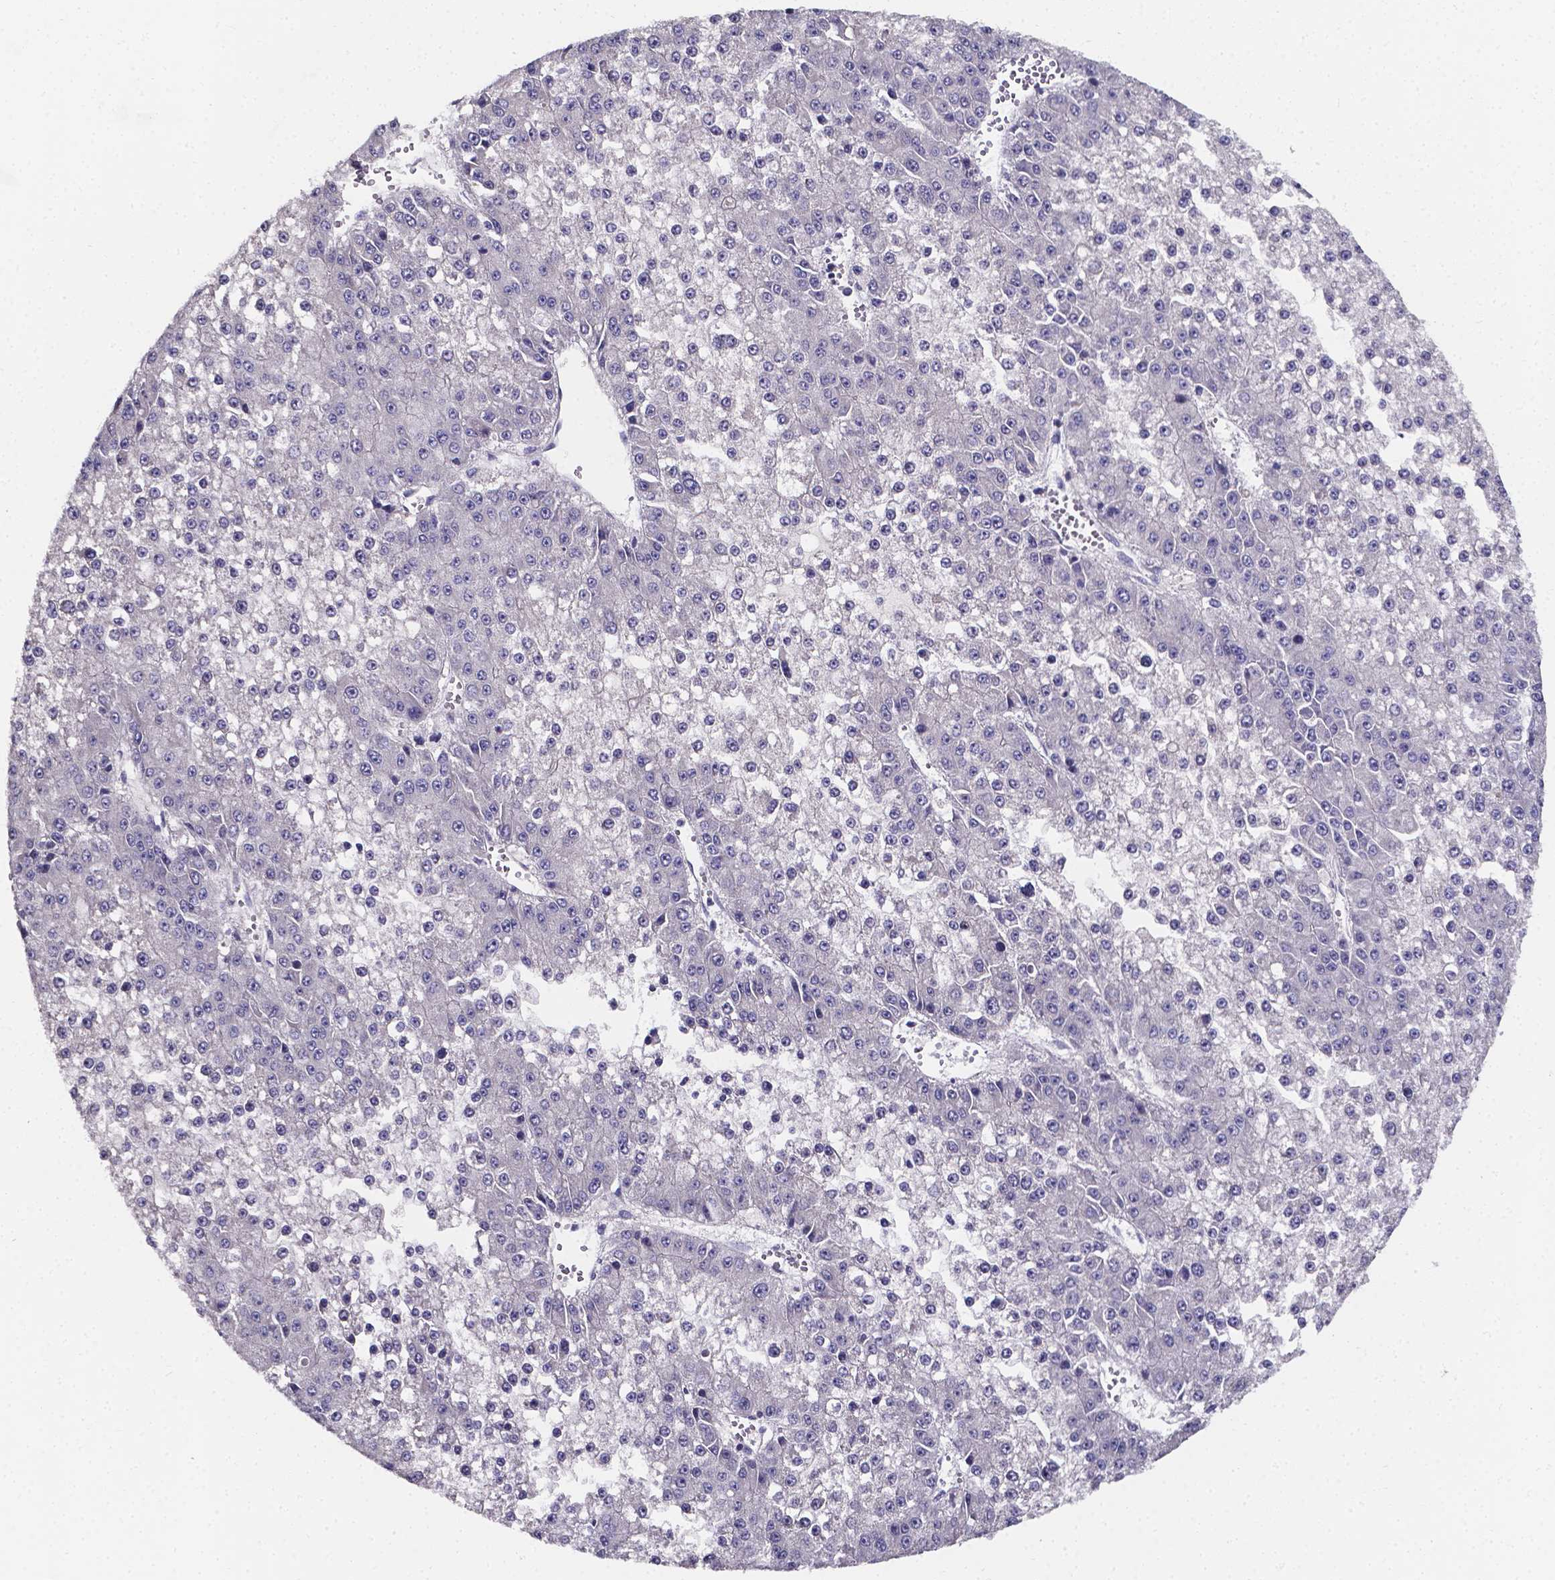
{"staining": {"intensity": "negative", "quantity": "none", "location": "none"}, "tissue": "liver cancer", "cell_type": "Tumor cells", "image_type": "cancer", "snomed": [{"axis": "morphology", "description": "Carcinoma, Hepatocellular, NOS"}, {"axis": "topography", "description": "Liver"}], "caption": "Protein analysis of liver cancer (hepatocellular carcinoma) displays no significant staining in tumor cells.", "gene": "CACNG8", "patient": {"sex": "female", "age": 73}}